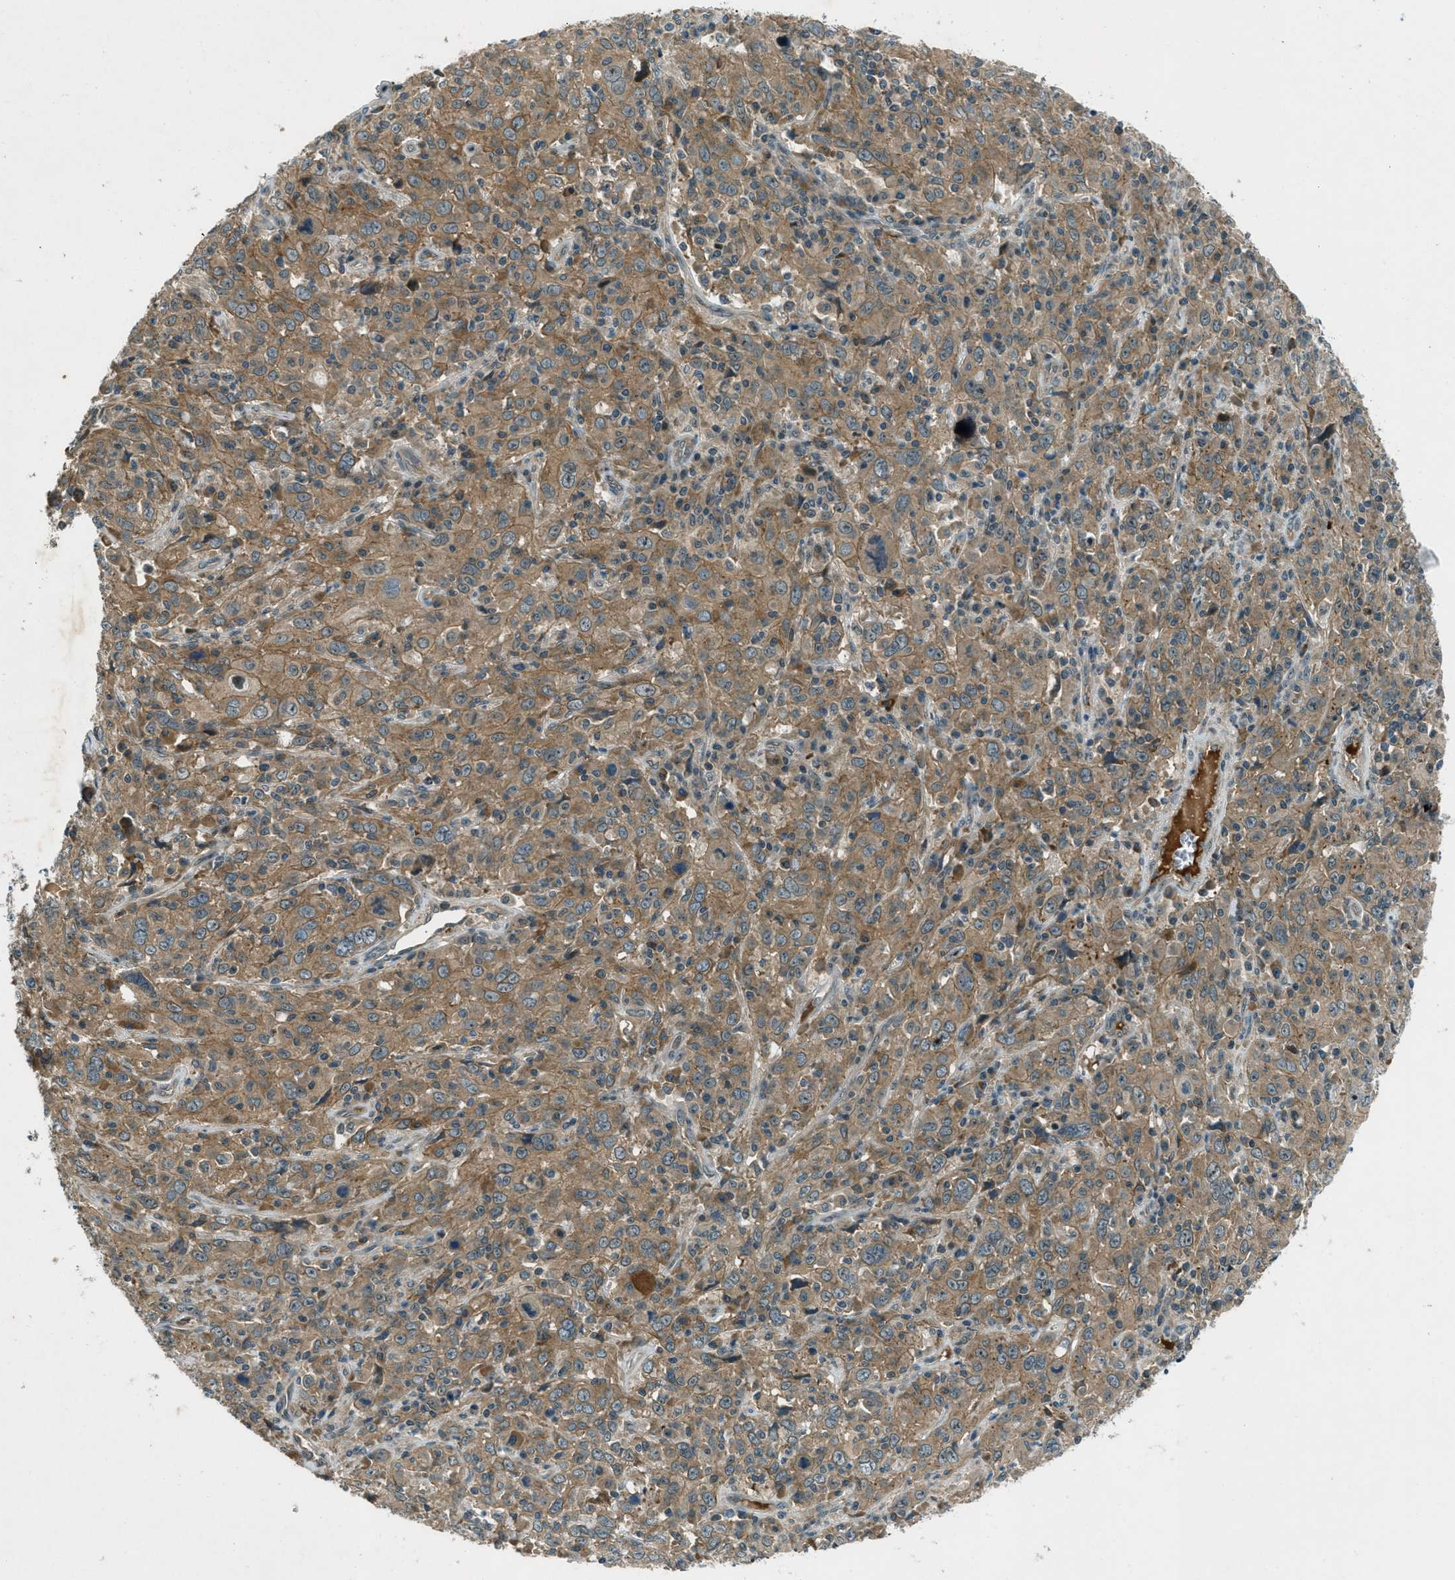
{"staining": {"intensity": "moderate", "quantity": ">75%", "location": "cytoplasmic/membranous"}, "tissue": "cervical cancer", "cell_type": "Tumor cells", "image_type": "cancer", "snomed": [{"axis": "morphology", "description": "Squamous cell carcinoma, NOS"}, {"axis": "topography", "description": "Cervix"}], "caption": "IHC (DAB (3,3'-diaminobenzidine)) staining of human cervical cancer (squamous cell carcinoma) reveals moderate cytoplasmic/membranous protein expression in about >75% of tumor cells. (DAB (3,3'-diaminobenzidine) IHC, brown staining for protein, blue staining for nuclei).", "gene": "STK11", "patient": {"sex": "female", "age": 46}}